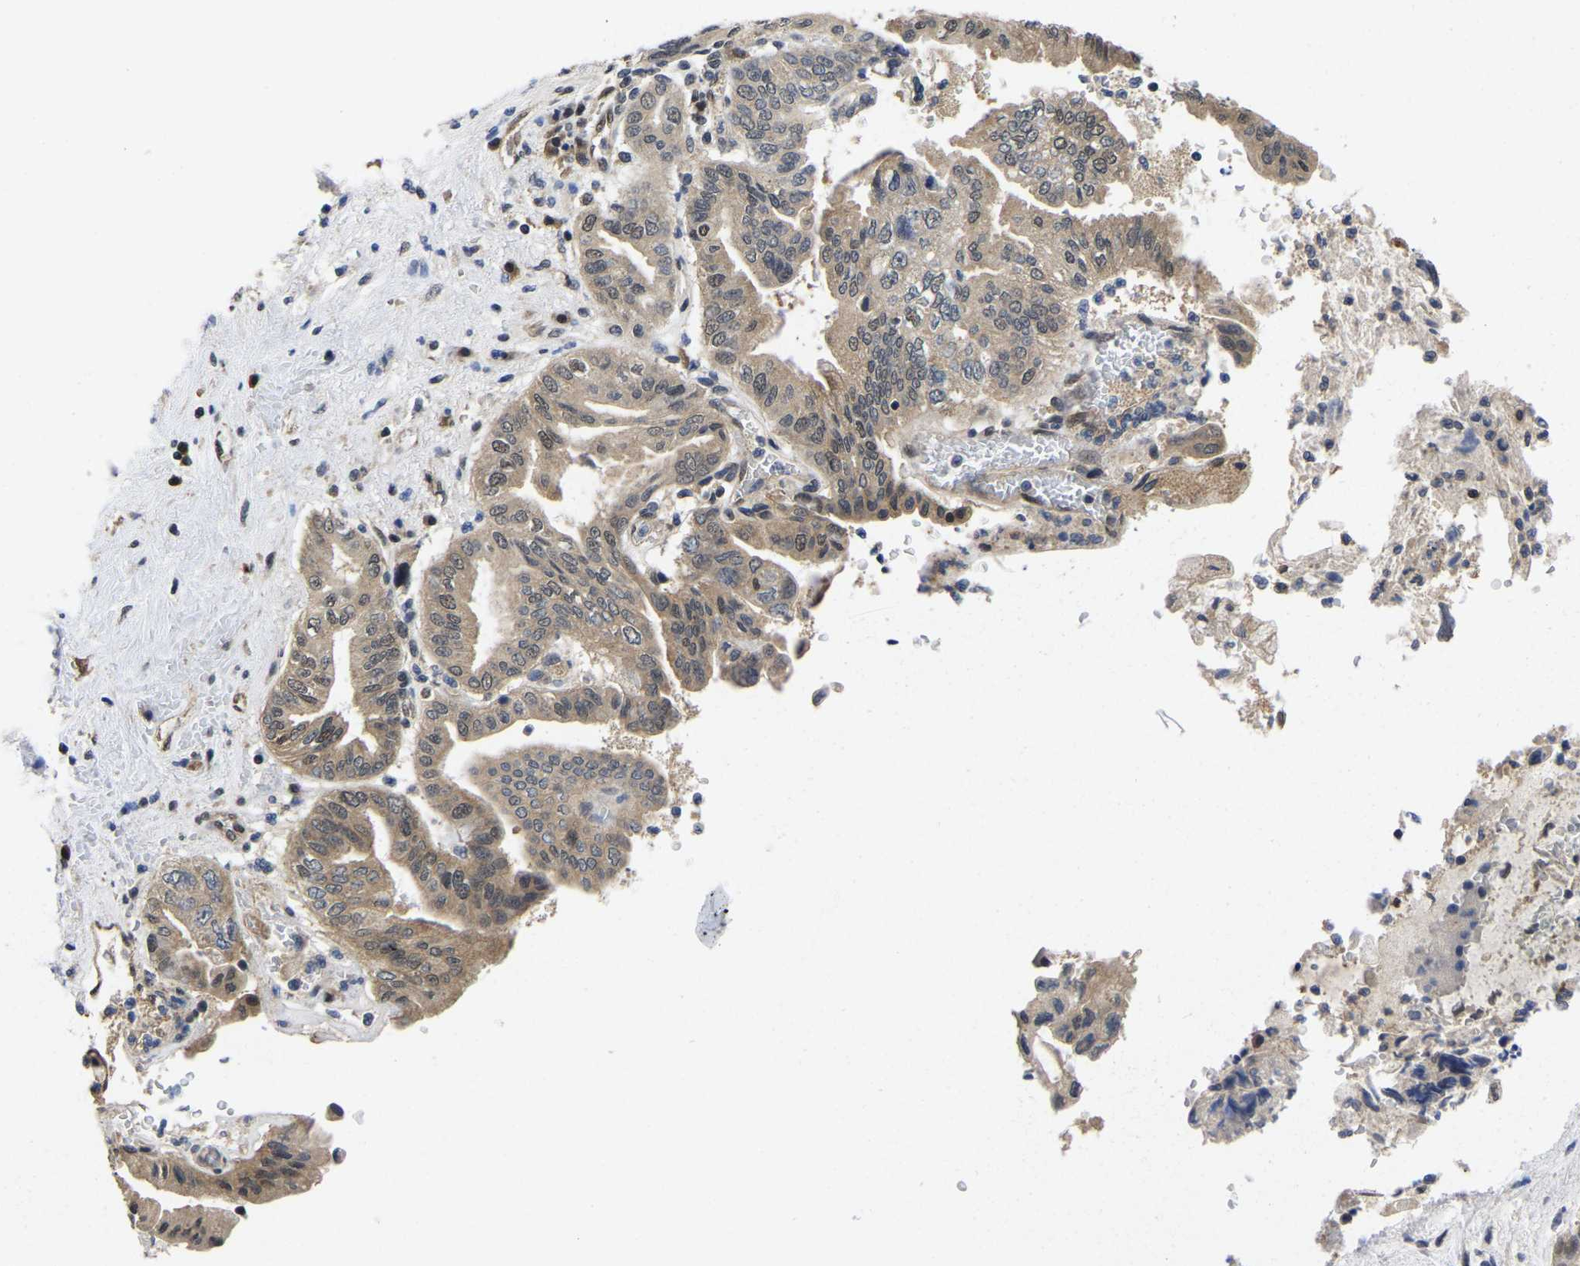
{"staining": {"intensity": "moderate", "quantity": ">75%", "location": "cytoplasmic/membranous,nuclear"}, "tissue": "pancreatic cancer", "cell_type": "Tumor cells", "image_type": "cancer", "snomed": [{"axis": "morphology", "description": "Adenocarcinoma, NOS"}, {"axis": "topography", "description": "Pancreas"}], "caption": "A brown stain shows moderate cytoplasmic/membranous and nuclear expression of a protein in human pancreatic cancer tumor cells. (DAB (3,3'-diaminobenzidine) IHC, brown staining for protein, blue staining for nuclei).", "gene": "MCOLN2", "patient": {"sex": "female", "age": 73}}